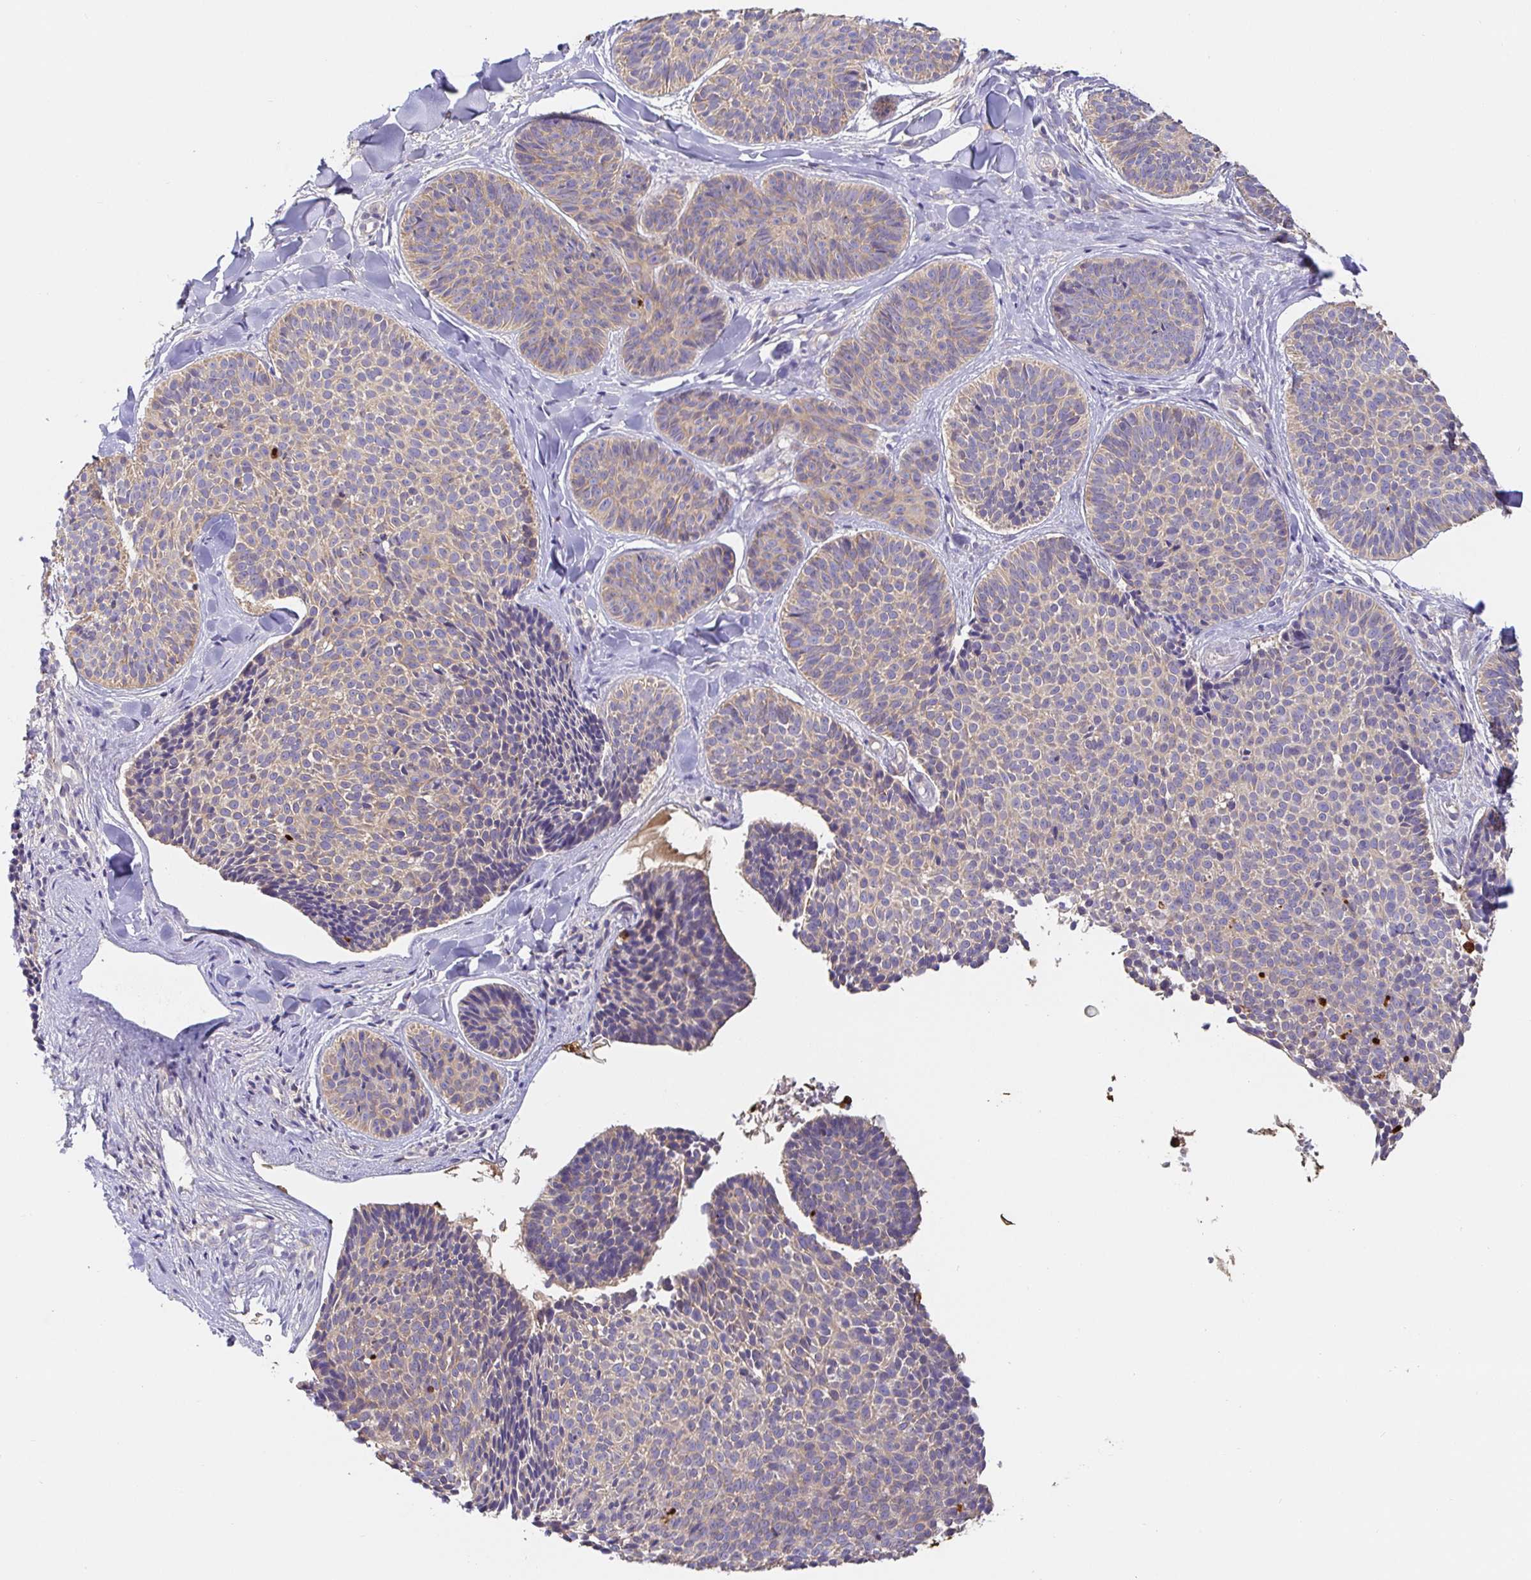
{"staining": {"intensity": "weak", "quantity": "25%-75%", "location": "cytoplasmic/membranous"}, "tissue": "skin cancer", "cell_type": "Tumor cells", "image_type": "cancer", "snomed": [{"axis": "morphology", "description": "Basal cell carcinoma"}, {"axis": "topography", "description": "Skin"}], "caption": "DAB immunohistochemical staining of skin basal cell carcinoma shows weak cytoplasmic/membranous protein staining in about 25%-75% of tumor cells. Nuclei are stained in blue.", "gene": "PDPK1", "patient": {"sex": "male", "age": 82}}